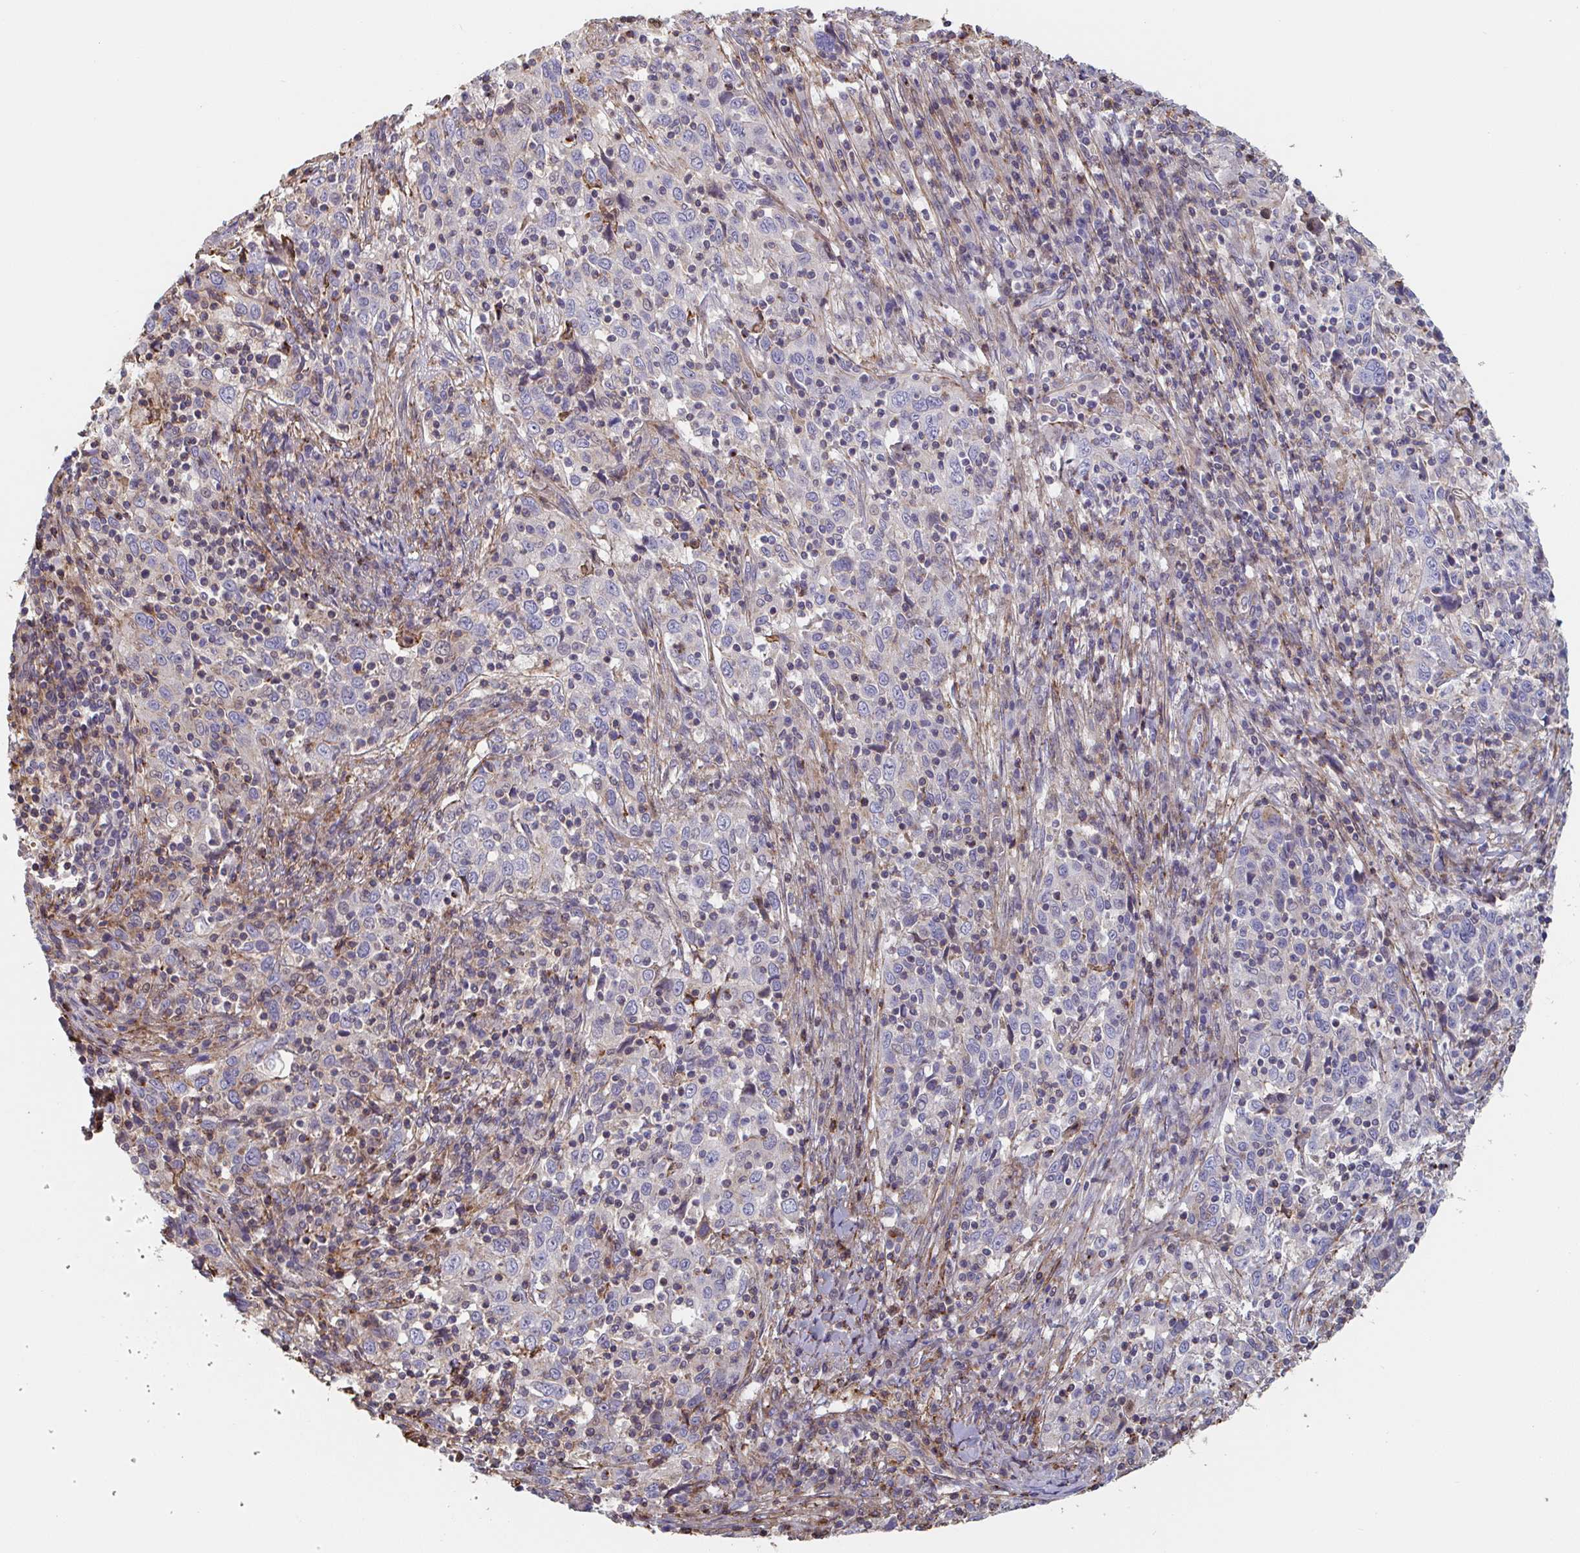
{"staining": {"intensity": "negative", "quantity": "none", "location": "none"}, "tissue": "cervical cancer", "cell_type": "Tumor cells", "image_type": "cancer", "snomed": [{"axis": "morphology", "description": "Squamous cell carcinoma, NOS"}, {"axis": "topography", "description": "Cervix"}], "caption": "Immunohistochemistry photomicrograph of neoplastic tissue: human cervical cancer (squamous cell carcinoma) stained with DAB (3,3'-diaminobenzidine) demonstrates no significant protein positivity in tumor cells. Brightfield microscopy of immunohistochemistry stained with DAB (3,3'-diaminobenzidine) (brown) and hematoxylin (blue), captured at high magnification.", "gene": "FZD2", "patient": {"sex": "female", "age": 46}}